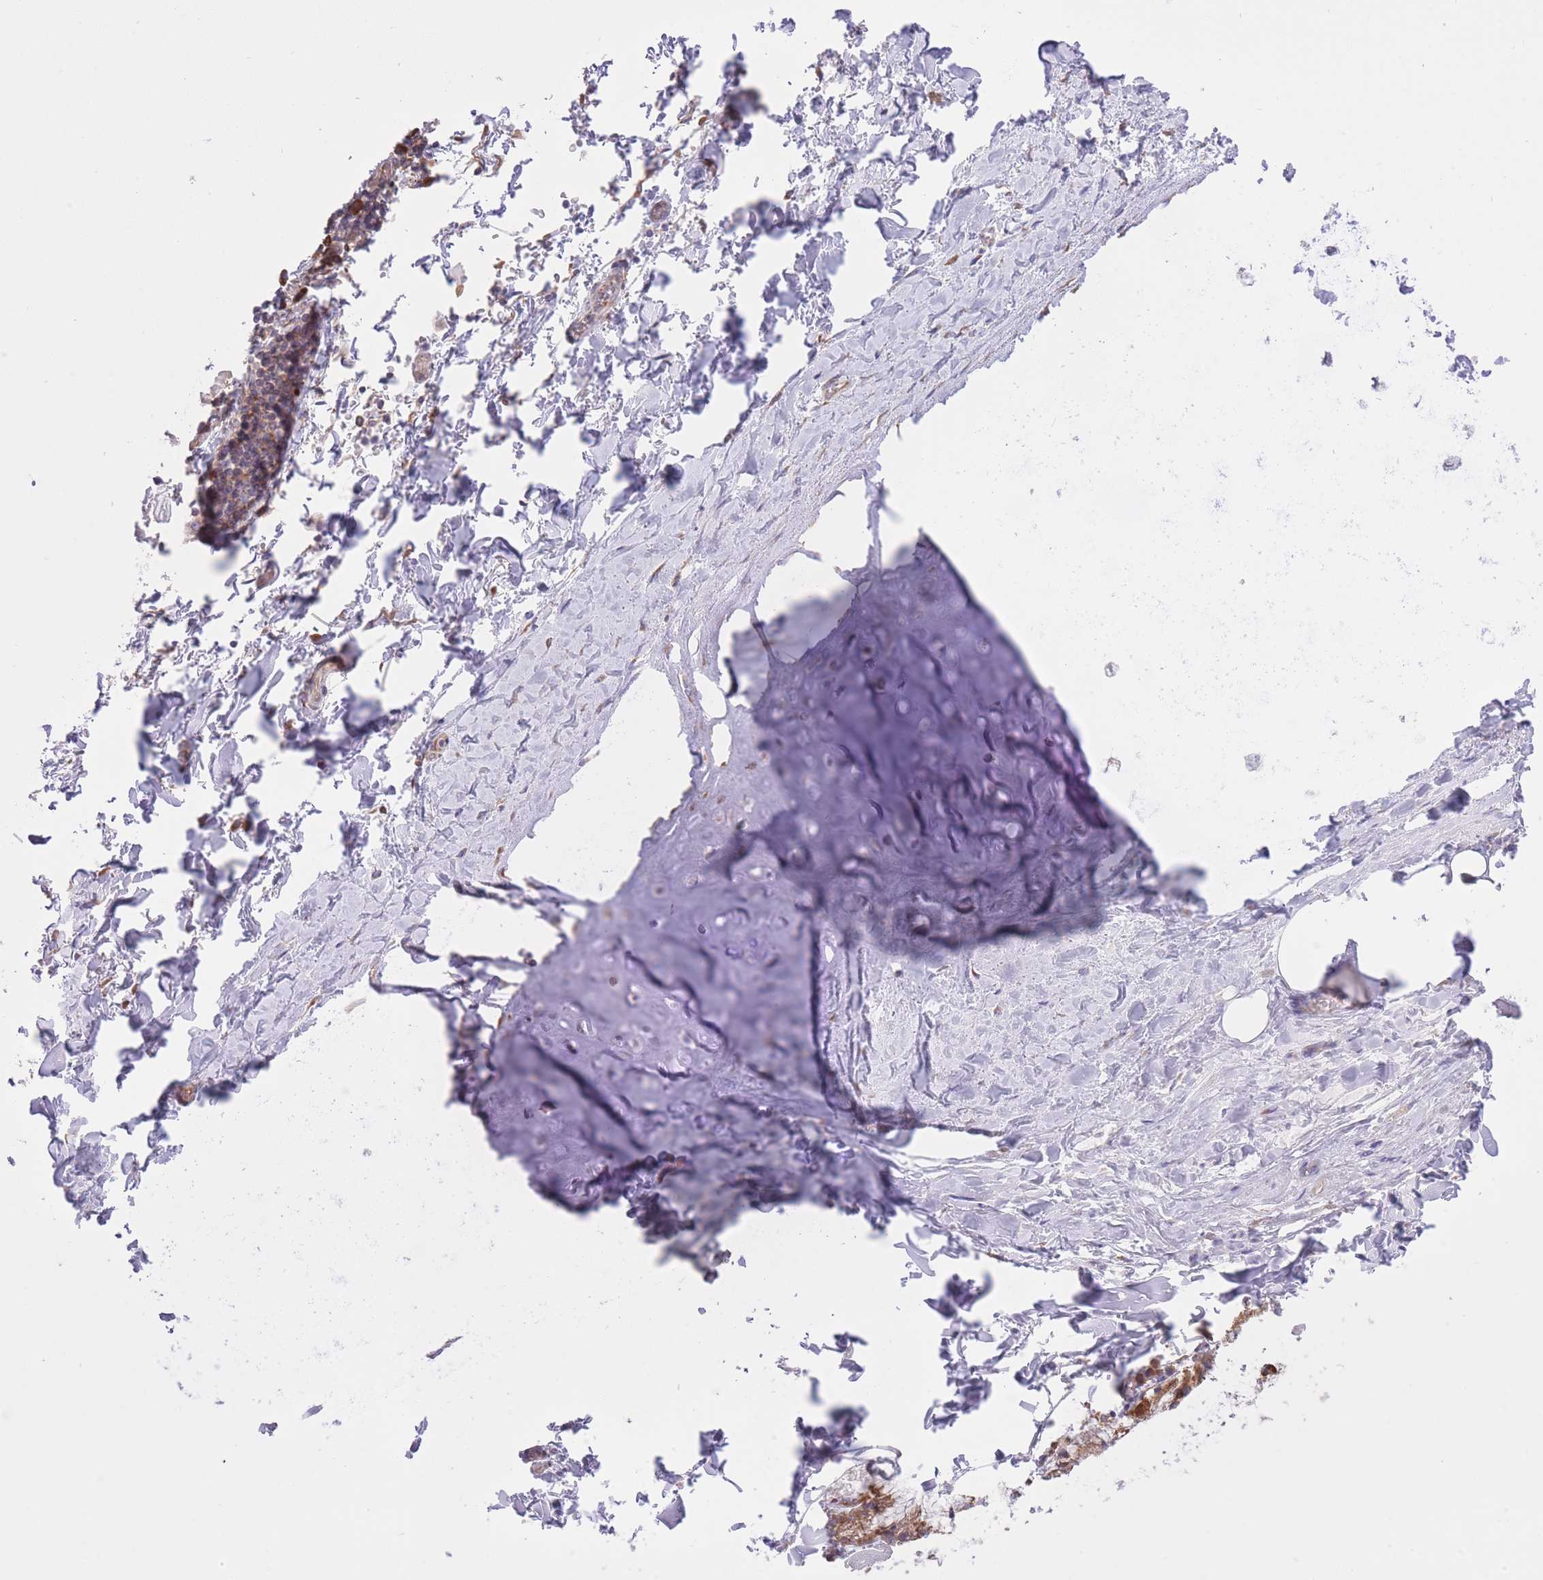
{"staining": {"intensity": "negative", "quantity": "none", "location": "none"}, "tissue": "adipose tissue", "cell_type": "Adipocytes", "image_type": "normal", "snomed": [{"axis": "morphology", "description": "Normal tissue, NOS"}, {"axis": "topography", "description": "Cartilage tissue"}, {"axis": "topography", "description": "Bronchus"}], "caption": "Immunohistochemistry histopathology image of benign adipose tissue: human adipose tissue stained with DAB displays no significant protein expression in adipocytes.", "gene": "ZNF501", "patient": {"sex": "male", "age": 63}}